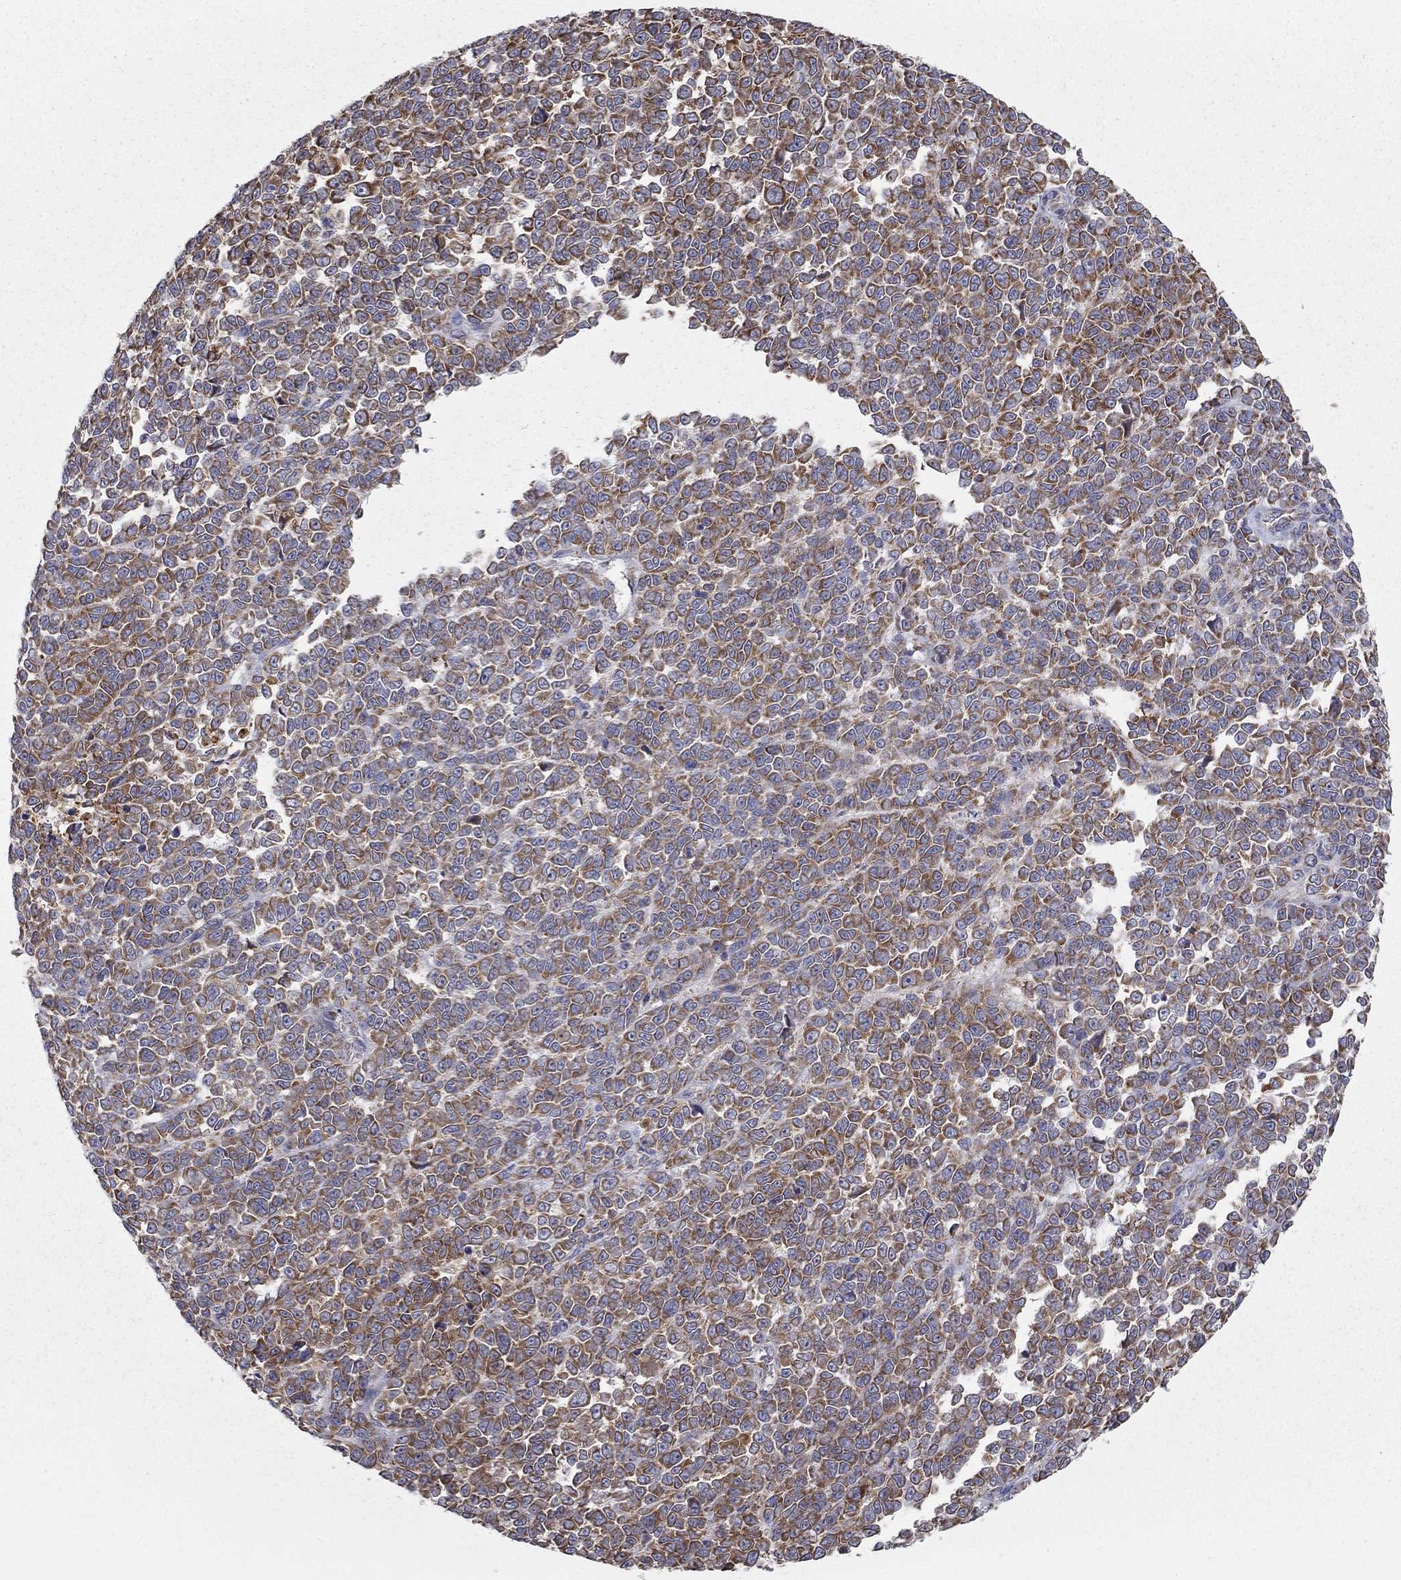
{"staining": {"intensity": "moderate", "quantity": ">75%", "location": "cytoplasmic/membranous"}, "tissue": "melanoma", "cell_type": "Tumor cells", "image_type": "cancer", "snomed": [{"axis": "morphology", "description": "Malignant melanoma, NOS"}, {"axis": "topography", "description": "Skin"}], "caption": "Melanoma stained with a protein marker reveals moderate staining in tumor cells.", "gene": "PRDX4", "patient": {"sex": "female", "age": 95}}